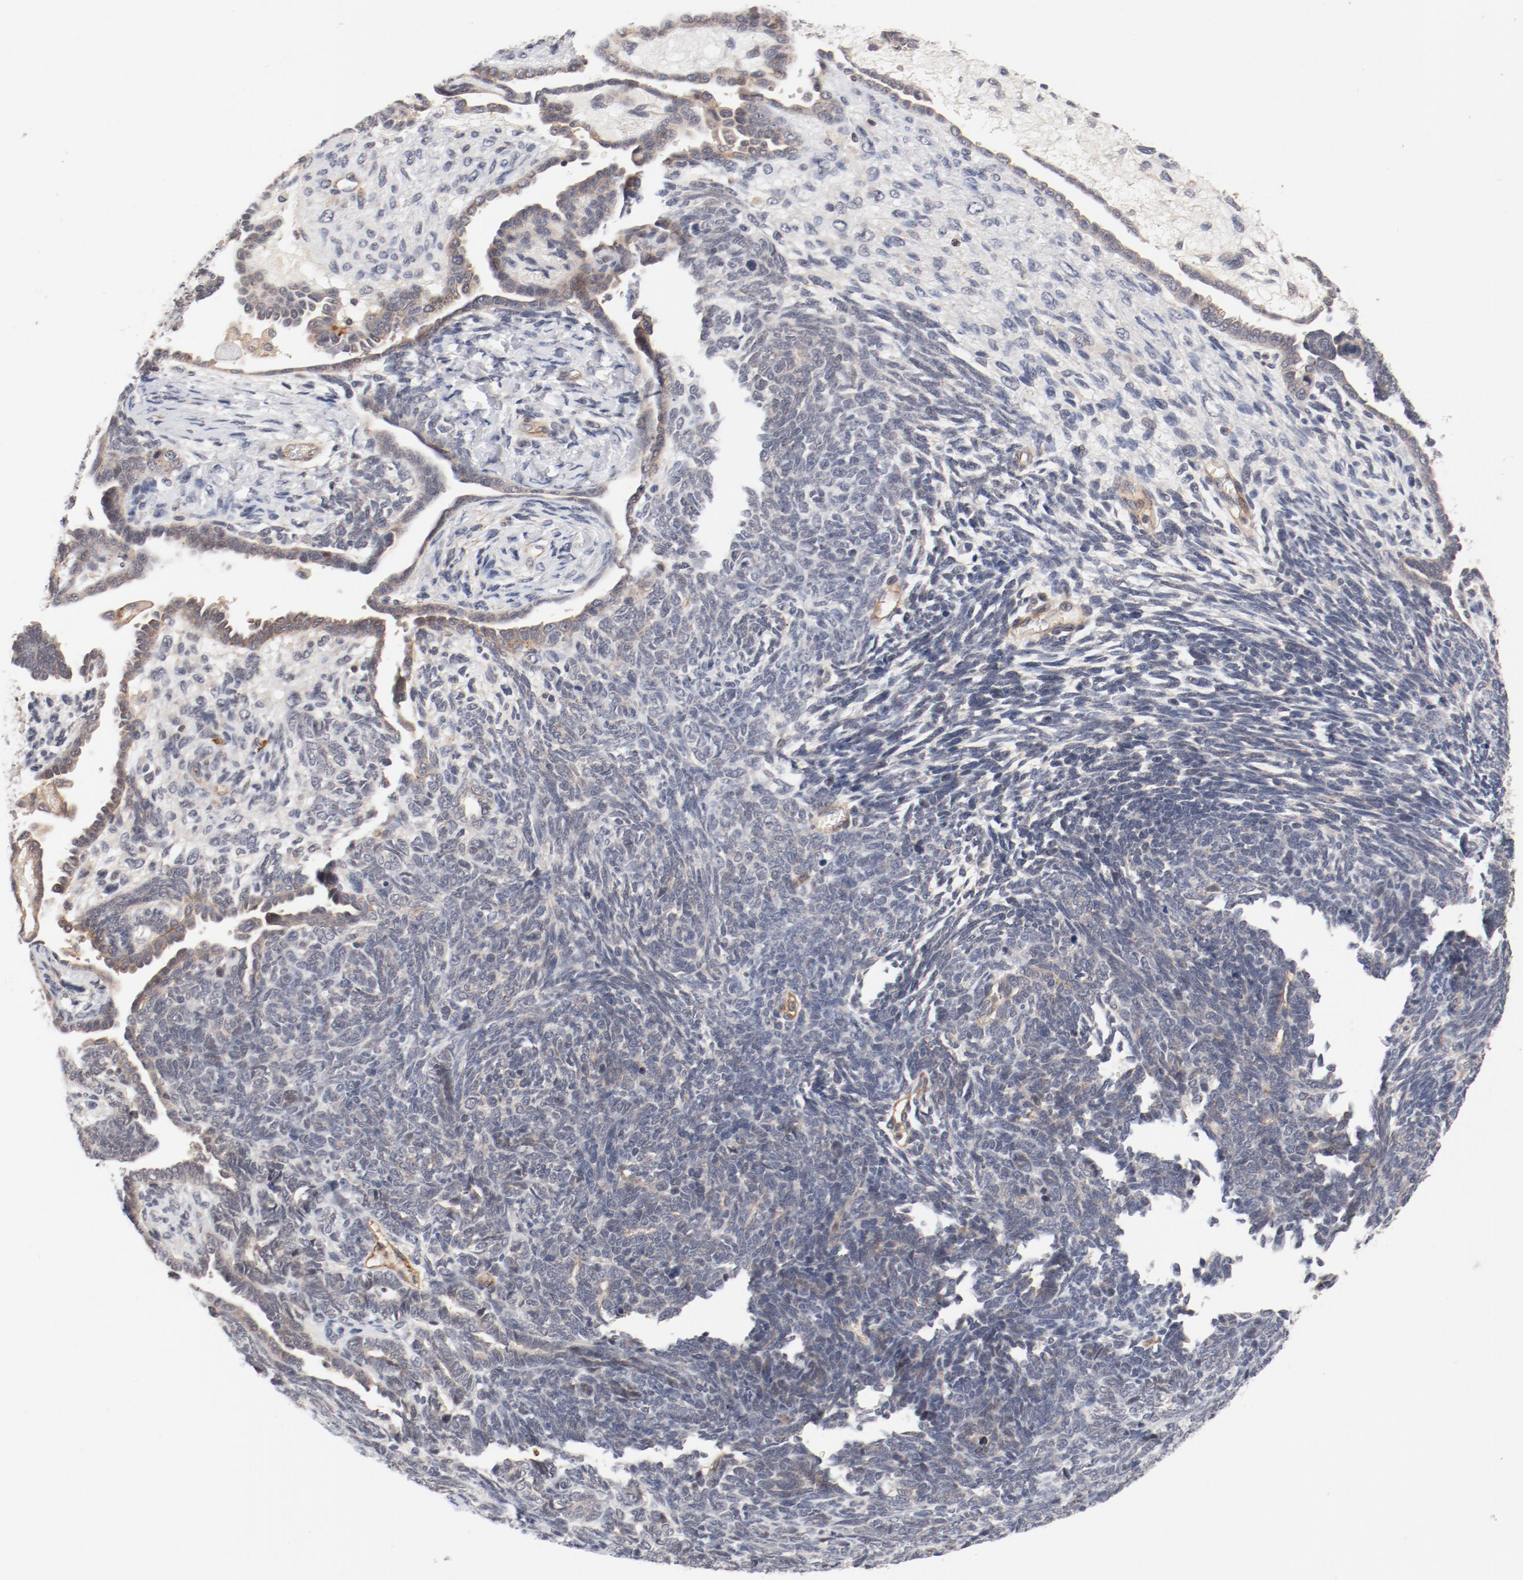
{"staining": {"intensity": "weak", "quantity": "<25%", "location": "cytoplasmic/membranous"}, "tissue": "endometrial cancer", "cell_type": "Tumor cells", "image_type": "cancer", "snomed": [{"axis": "morphology", "description": "Neoplasm, malignant, NOS"}, {"axis": "topography", "description": "Endometrium"}], "caption": "Endometrial malignant neoplasm was stained to show a protein in brown. There is no significant staining in tumor cells.", "gene": "ZNF267", "patient": {"sex": "female", "age": 74}}